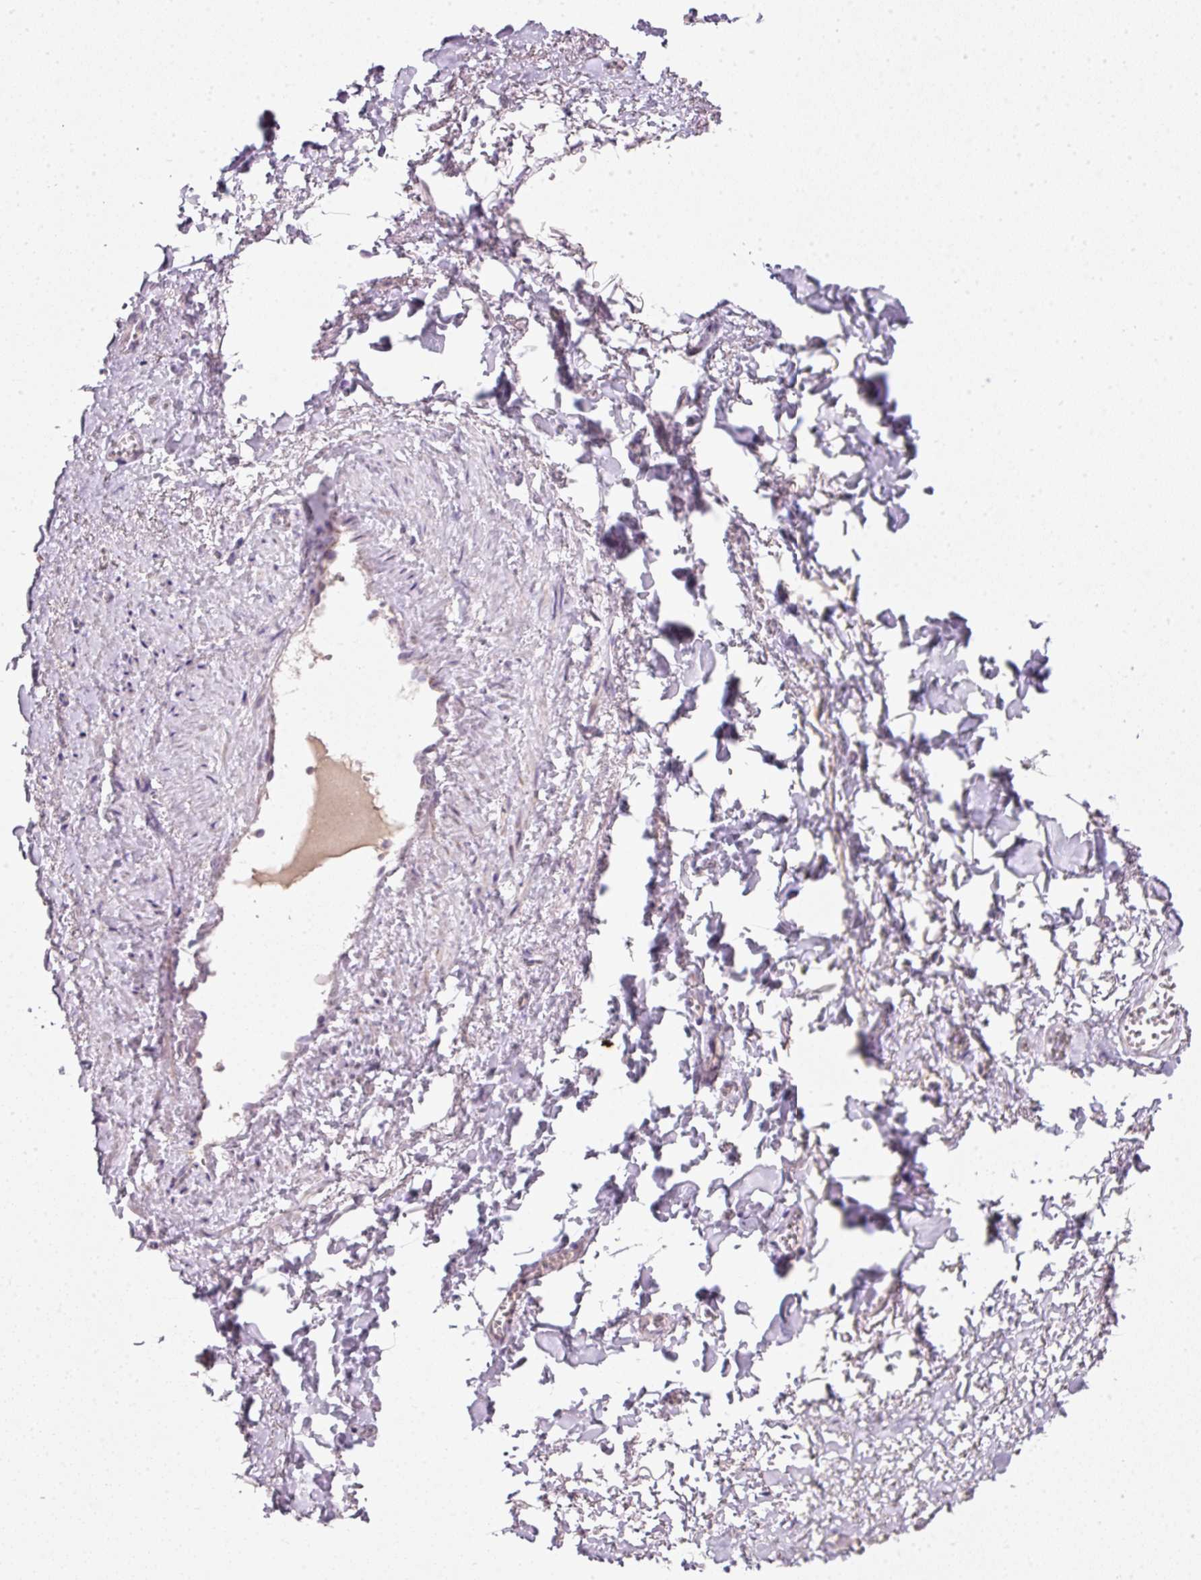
{"staining": {"intensity": "negative", "quantity": "none", "location": "none"}, "tissue": "adipose tissue", "cell_type": "Adipocytes", "image_type": "normal", "snomed": [{"axis": "morphology", "description": "Normal tissue, NOS"}, {"axis": "topography", "description": "Vulva"}, {"axis": "topography", "description": "Vagina"}, {"axis": "topography", "description": "Peripheral nerve tissue"}], "caption": "This is an immunohistochemistry (IHC) histopathology image of normal human adipose tissue. There is no positivity in adipocytes.", "gene": "NDUFA1", "patient": {"sex": "female", "age": 66}}